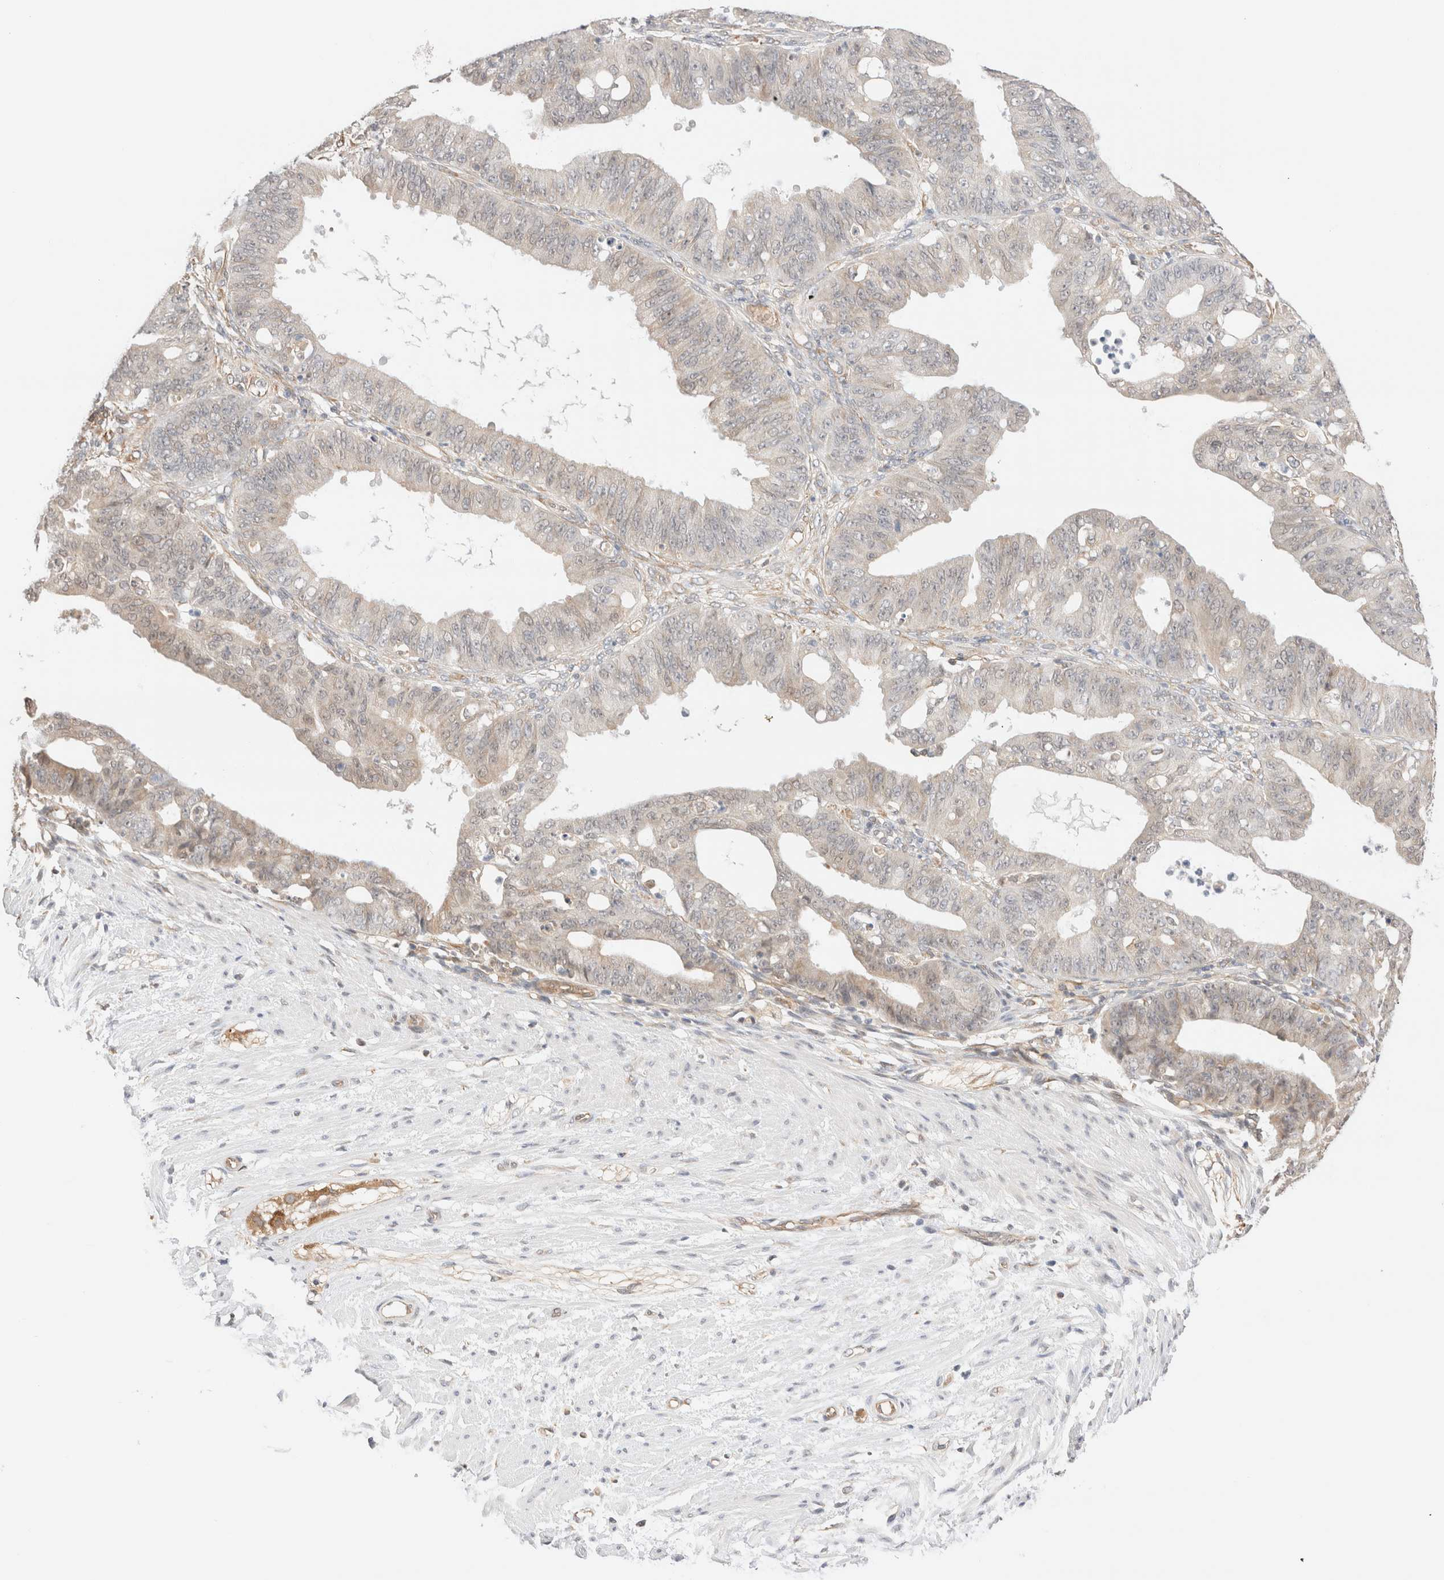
{"staining": {"intensity": "negative", "quantity": "none", "location": "none"}, "tissue": "ovarian cancer", "cell_type": "Tumor cells", "image_type": "cancer", "snomed": [{"axis": "morphology", "description": "Carcinoma, endometroid"}, {"axis": "topography", "description": "Ovary"}], "caption": "The image exhibits no significant expression in tumor cells of ovarian cancer. Nuclei are stained in blue.", "gene": "SYVN1", "patient": {"sex": "female", "age": 42}}